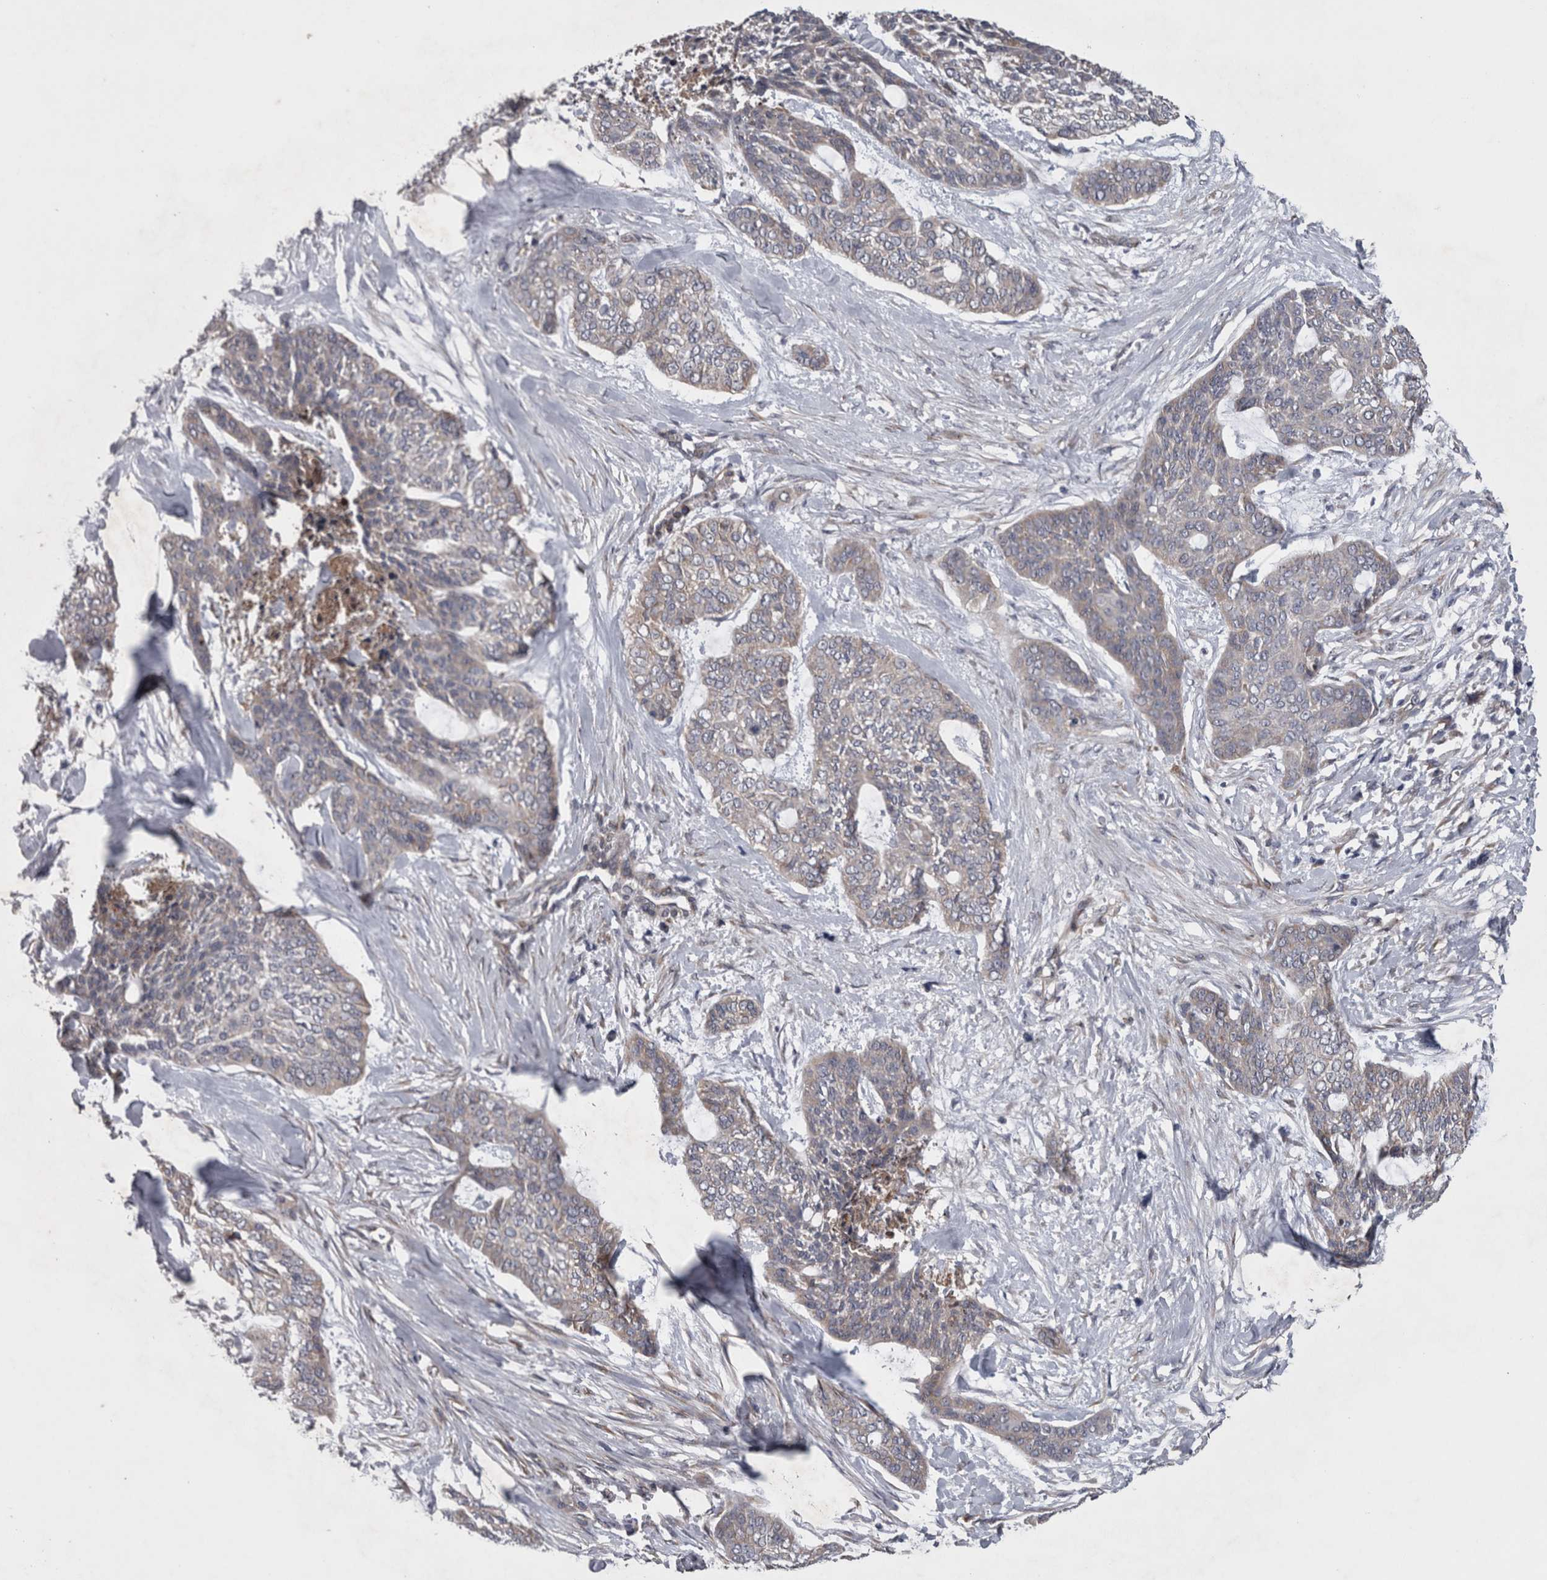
{"staining": {"intensity": "negative", "quantity": "none", "location": "none"}, "tissue": "skin cancer", "cell_type": "Tumor cells", "image_type": "cancer", "snomed": [{"axis": "morphology", "description": "Basal cell carcinoma"}, {"axis": "topography", "description": "Skin"}], "caption": "Tumor cells are negative for protein expression in human skin cancer. Brightfield microscopy of immunohistochemistry stained with DAB (3,3'-diaminobenzidine) (brown) and hematoxylin (blue), captured at high magnification.", "gene": "DDX6", "patient": {"sex": "female", "age": 64}}